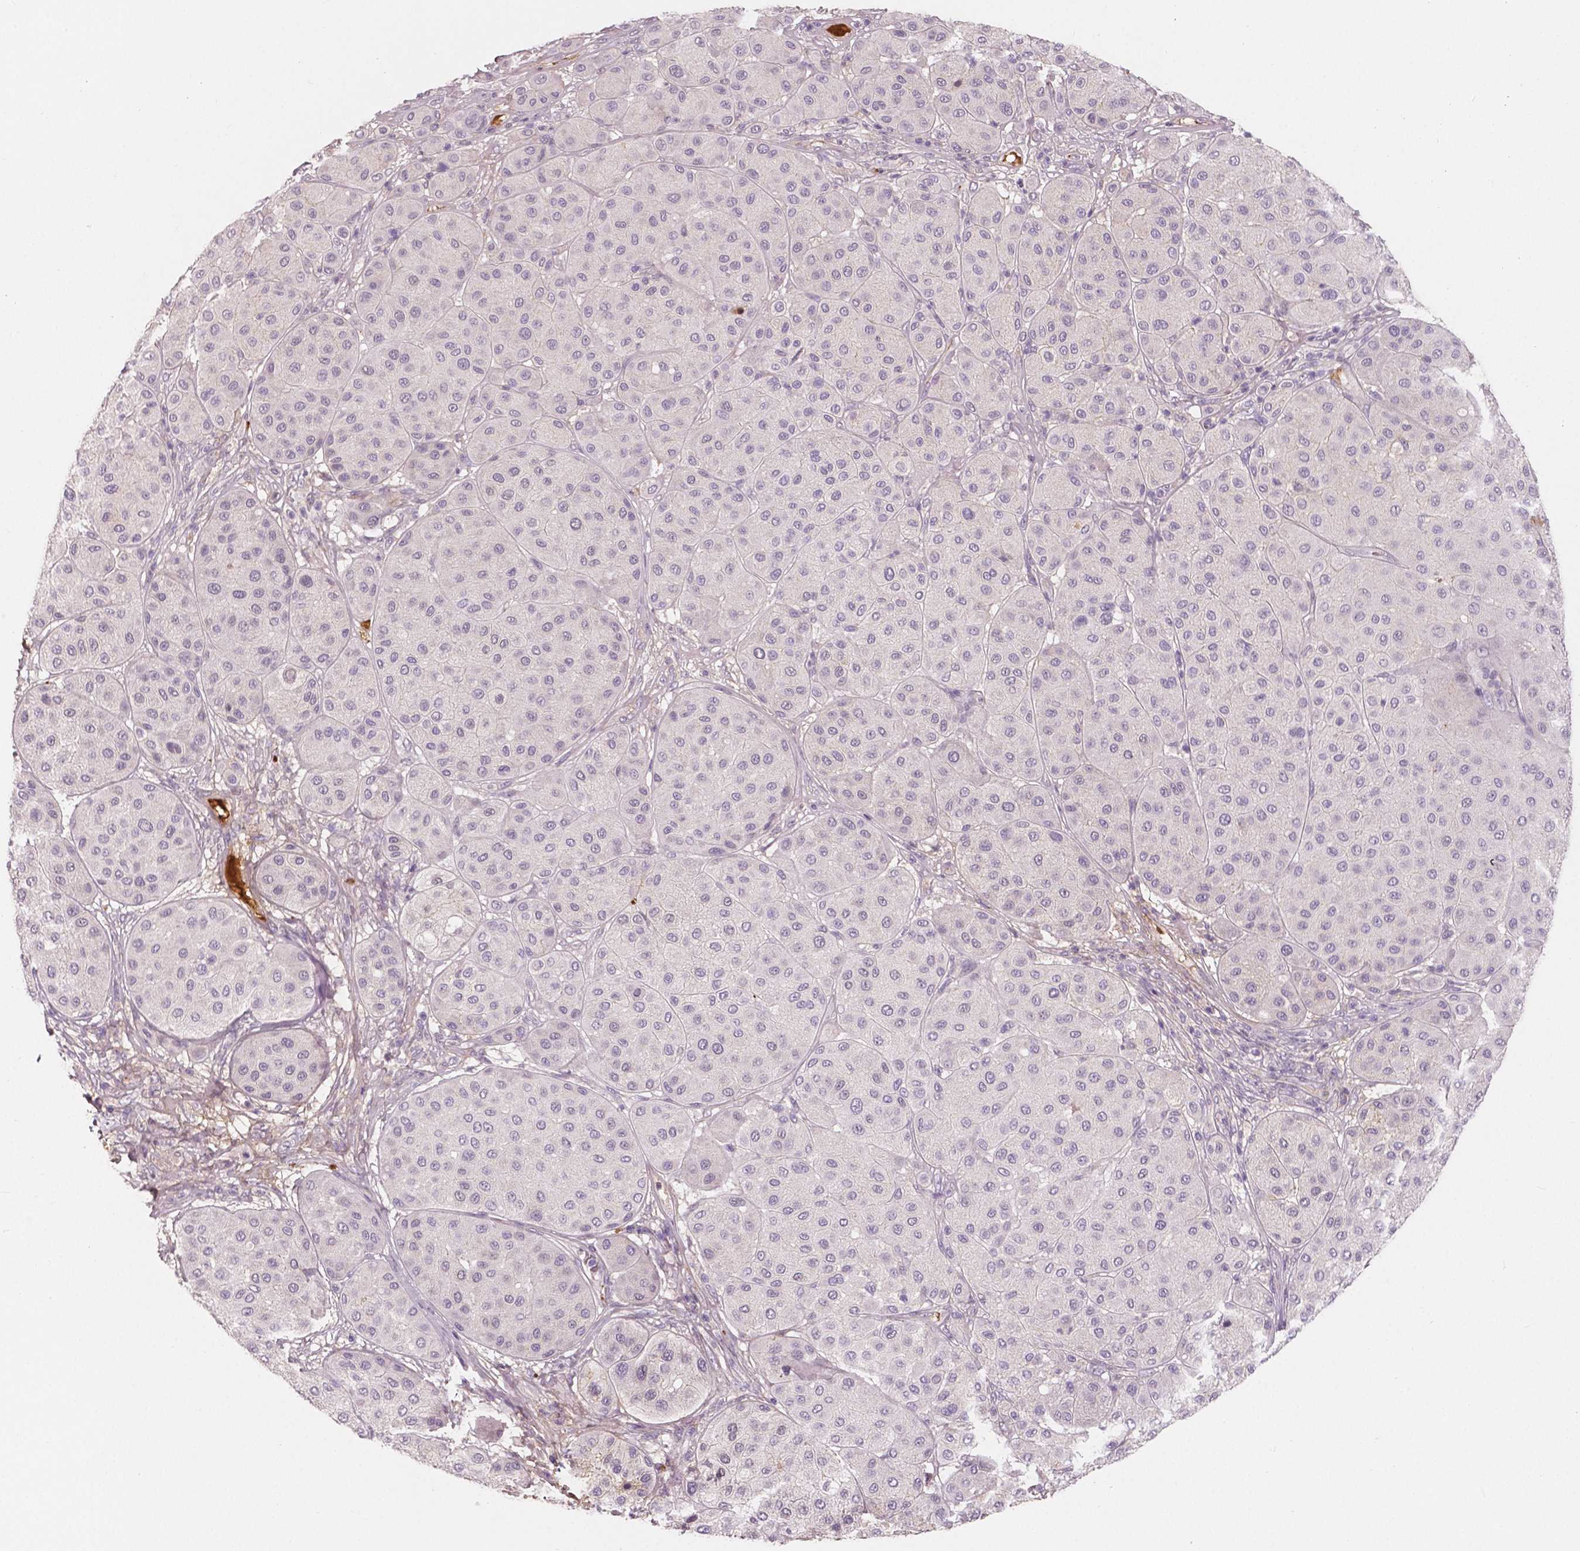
{"staining": {"intensity": "negative", "quantity": "none", "location": "none"}, "tissue": "melanoma", "cell_type": "Tumor cells", "image_type": "cancer", "snomed": [{"axis": "morphology", "description": "Malignant melanoma, Metastatic site"}, {"axis": "topography", "description": "Smooth muscle"}], "caption": "Immunohistochemistry (IHC) of melanoma shows no expression in tumor cells.", "gene": "APOA4", "patient": {"sex": "male", "age": 41}}